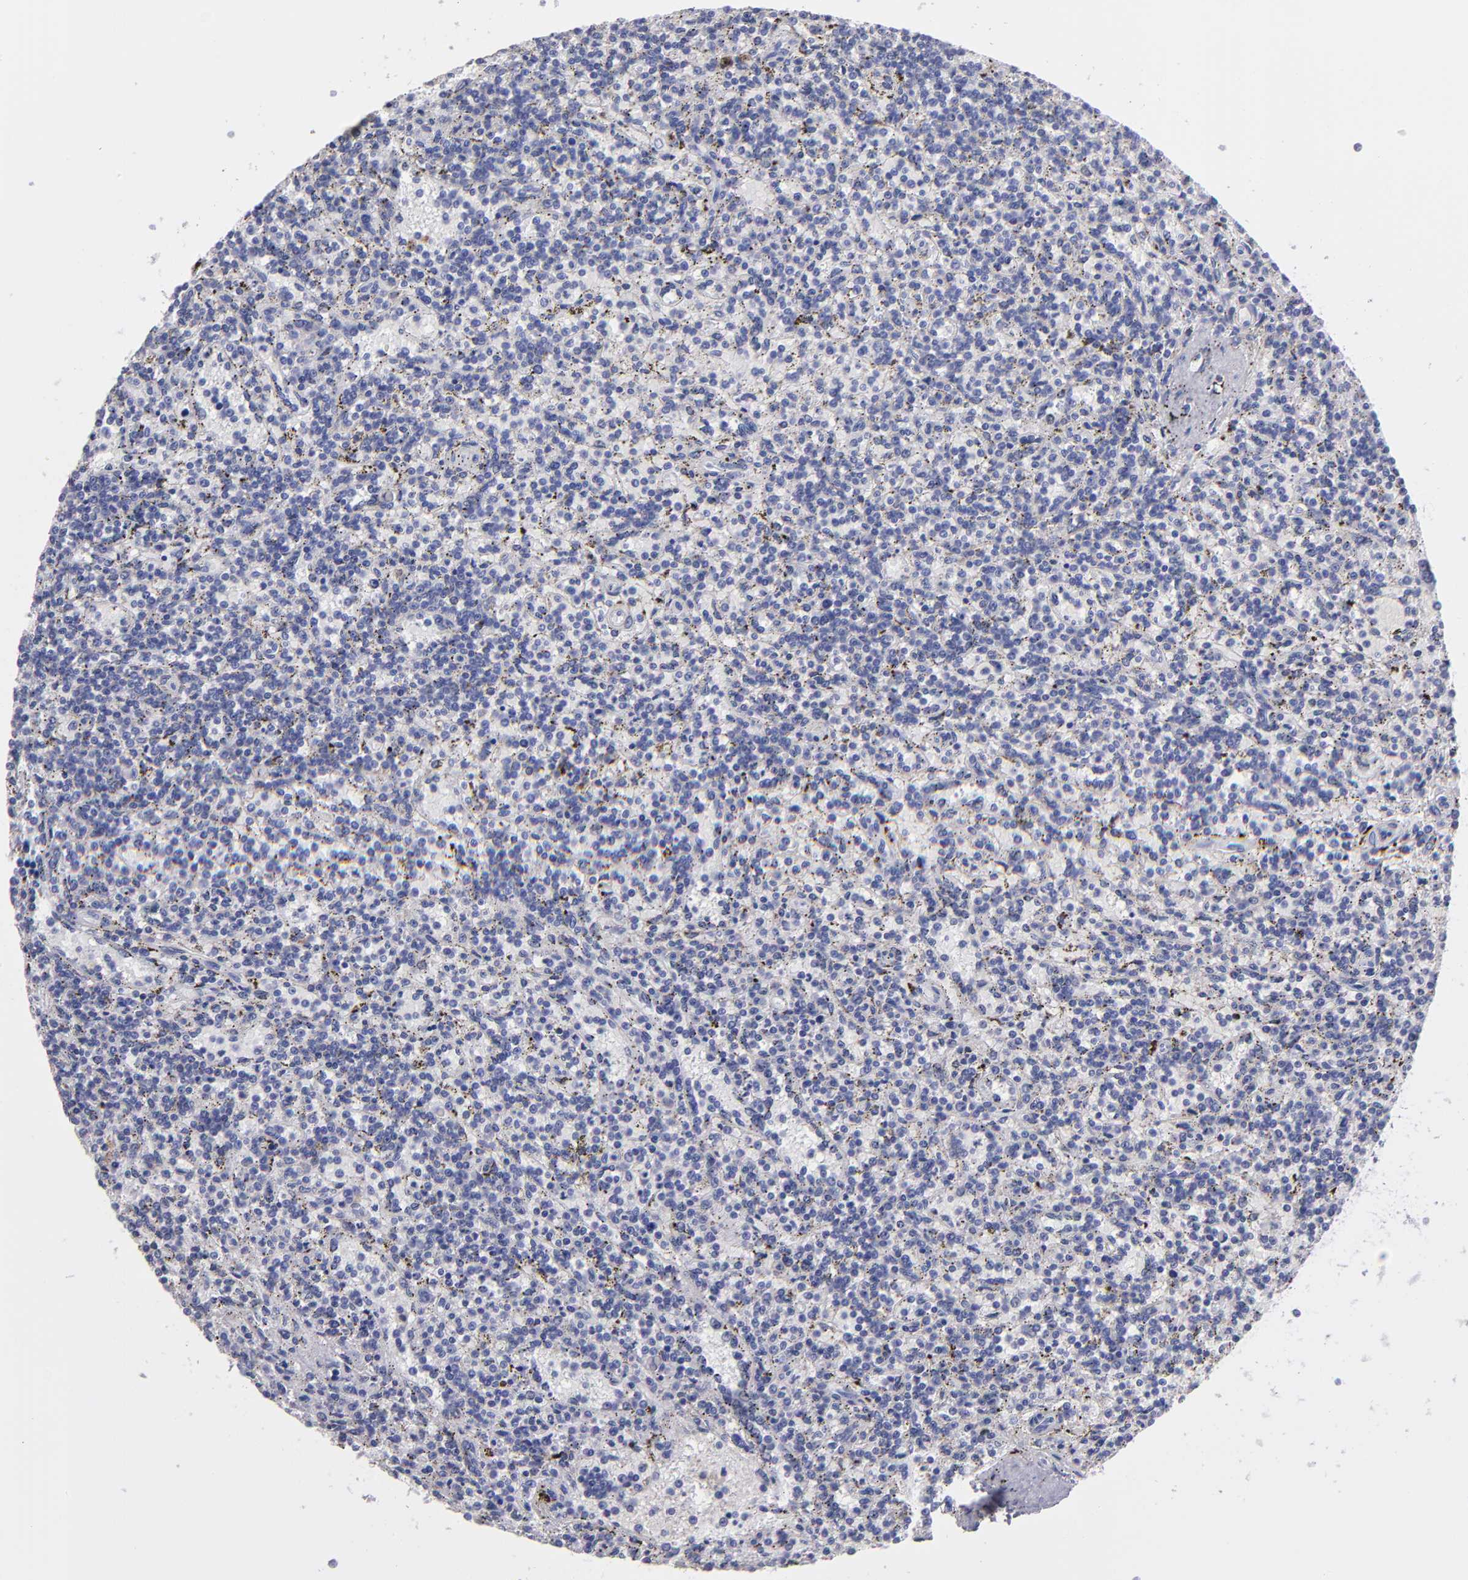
{"staining": {"intensity": "negative", "quantity": "none", "location": "none"}, "tissue": "lymphoma", "cell_type": "Tumor cells", "image_type": "cancer", "snomed": [{"axis": "morphology", "description": "Malignant lymphoma, non-Hodgkin's type, Low grade"}, {"axis": "topography", "description": "Spleen"}], "caption": "Protein analysis of malignant lymphoma, non-Hodgkin's type (low-grade) demonstrates no significant expression in tumor cells.", "gene": "MB", "patient": {"sex": "male", "age": 73}}